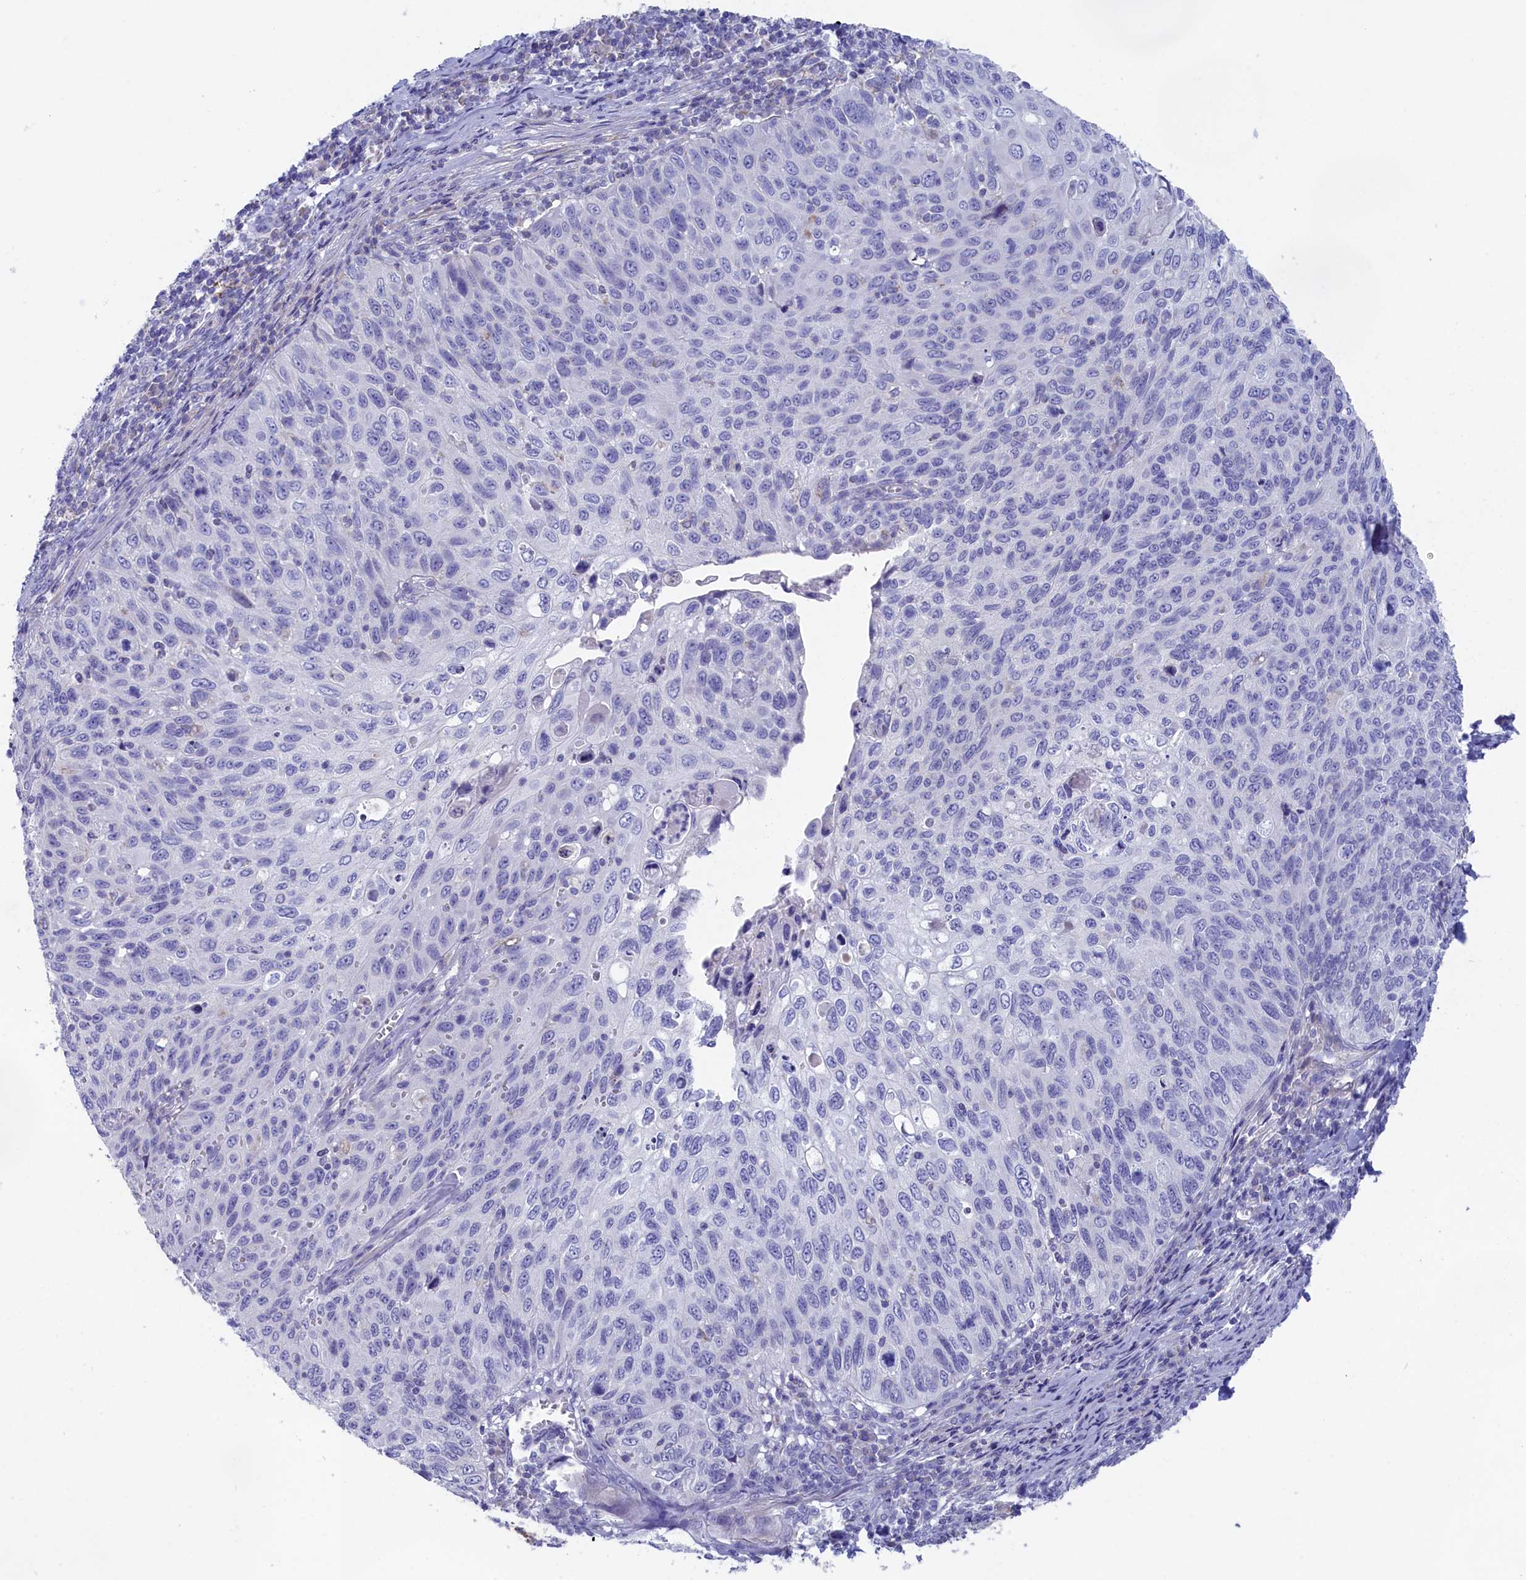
{"staining": {"intensity": "negative", "quantity": "none", "location": "none"}, "tissue": "cervical cancer", "cell_type": "Tumor cells", "image_type": "cancer", "snomed": [{"axis": "morphology", "description": "Squamous cell carcinoma, NOS"}, {"axis": "topography", "description": "Cervix"}], "caption": "Immunohistochemistry histopathology image of cervical cancer (squamous cell carcinoma) stained for a protein (brown), which reveals no expression in tumor cells. (DAB (3,3'-diaminobenzidine) immunohistochemistry visualized using brightfield microscopy, high magnification).", "gene": "PRDM12", "patient": {"sex": "female", "age": 70}}